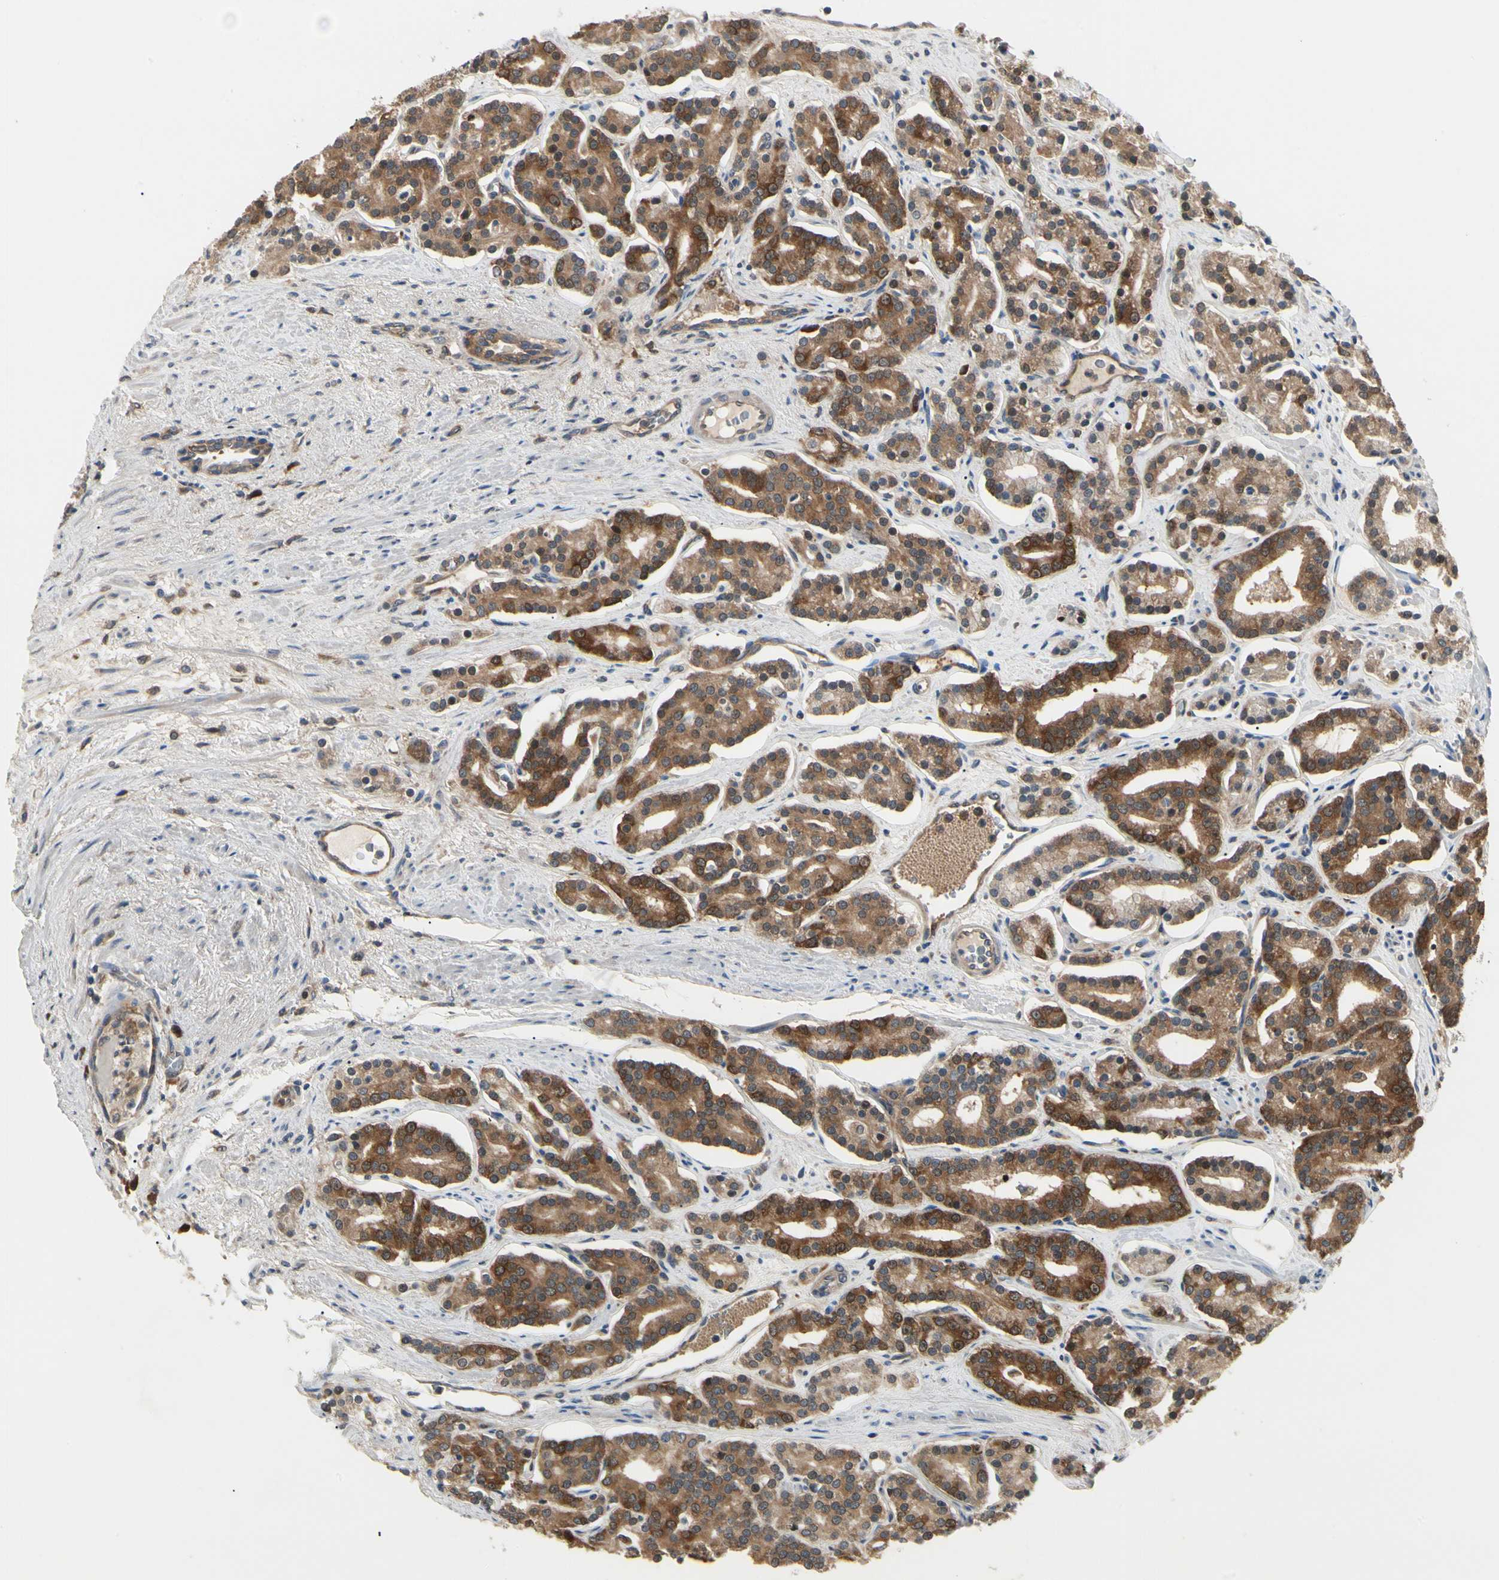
{"staining": {"intensity": "strong", "quantity": ">75%", "location": "cytoplasmic/membranous"}, "tissue": "prostate cancer", "cell_type": "Tumor cells", "image_type": "cancer", "snomed": [{"axis": "morphology", "description": "Adenocarcinoma, Low grade"}, {"axis": "topography", "description": "Prostate"}], "caption": "Protein expression analysis of human prostate low-grade adenocarcinoma reveals strong cytoplasmic/membranous positivity in approximately >75% of tumor cells. The staining was performed using DAB to visualize the protein expression in brown, while the nuclei were stained in blue with hematoxylin (Magnification: 20x).", "gene": "NME1-NME2", "patient": {"sex": "male", "age": 63}}